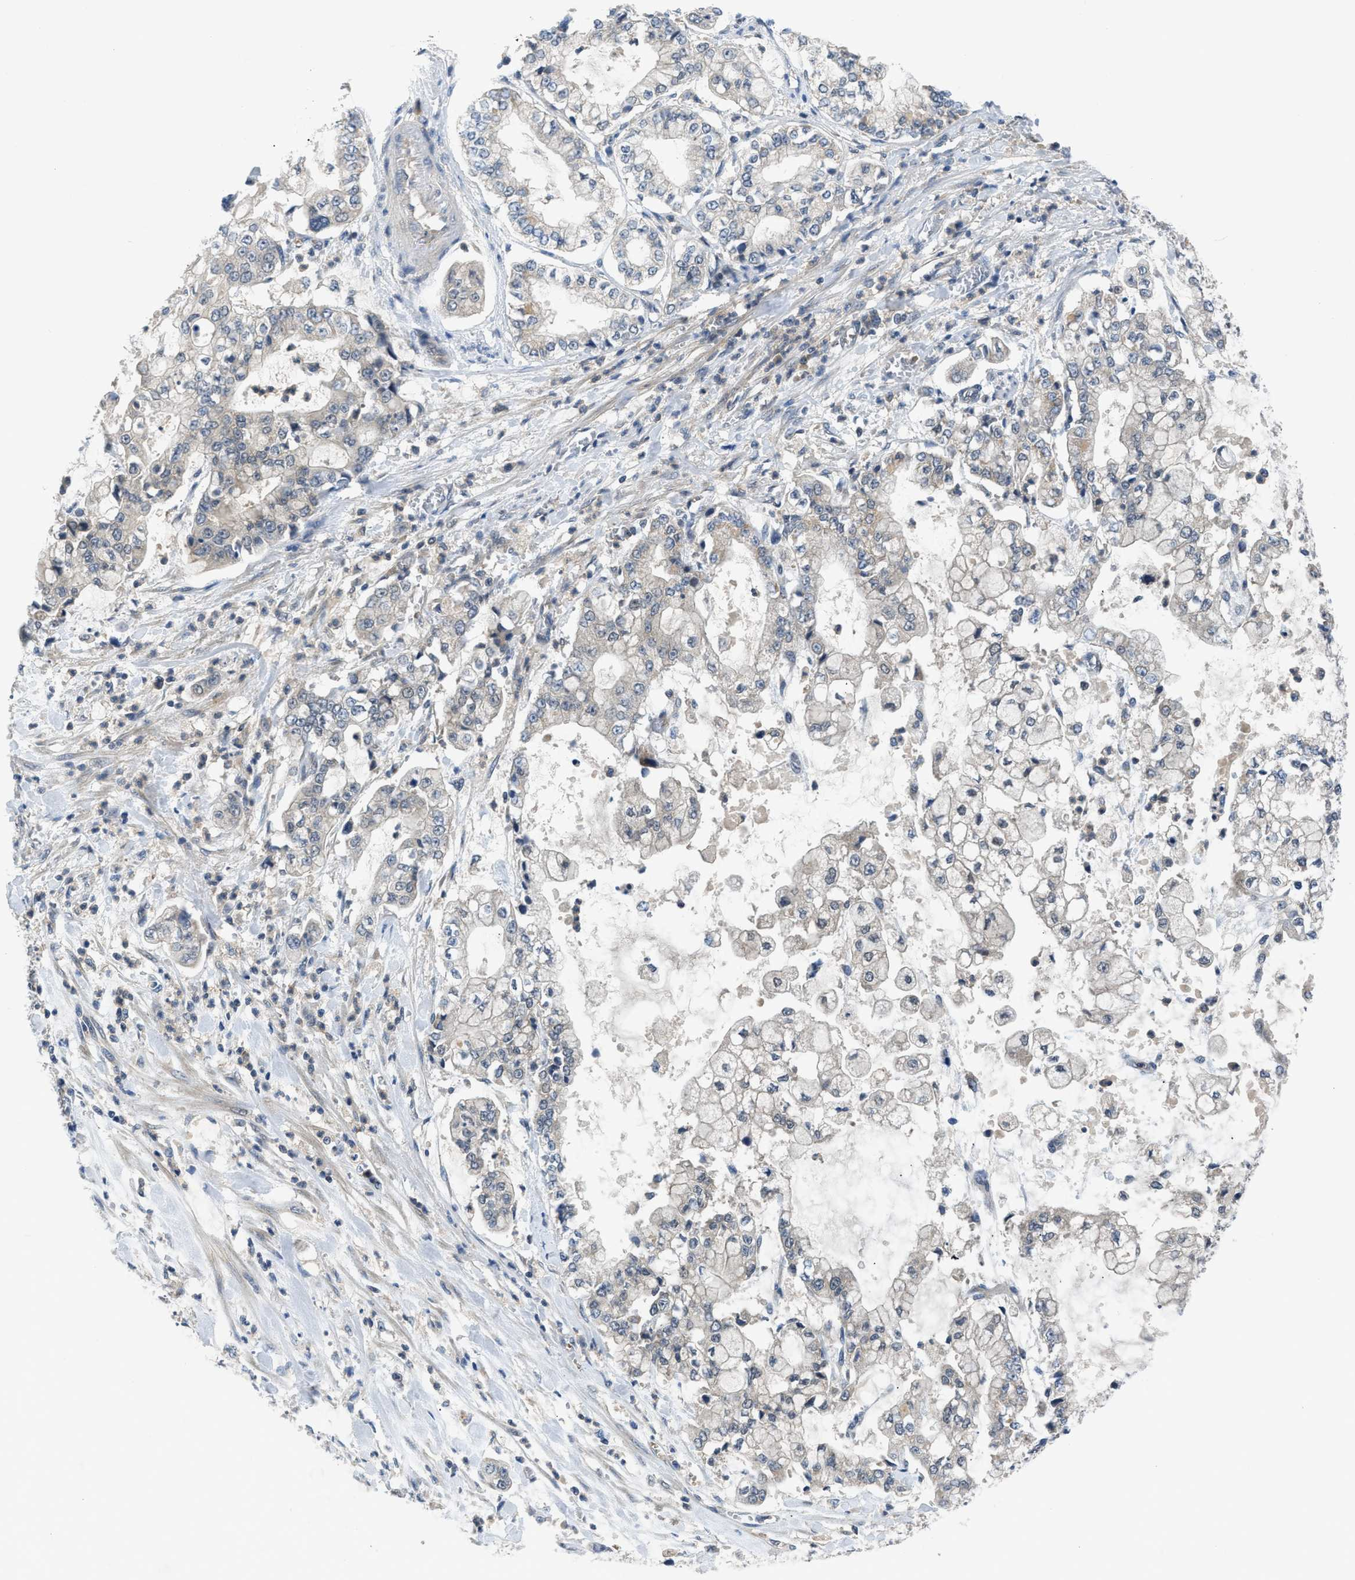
{"staining": {"intensity": "weak", "quantity": "<25%", "location": "cytoplasmic/membranous"}, "tissue": "stomach cancer", "cell_type": "Tumor cells", "image_type": "cancer", "snomed": [{"axis": "morphology", "description": "Adenocarcinoma, NOS"}, {"axis": "topography", "description": "Stomach"}], "caption": "Stomach cancer was stained to show a protein in brown. There is no significant positivity in tumor cells. The staining is performed using DAB brown chromogen with nuclei counter-stained in using hematoxylin.", "gene": "PDE7A", "patient": {"sex": "male", "age": 76}}